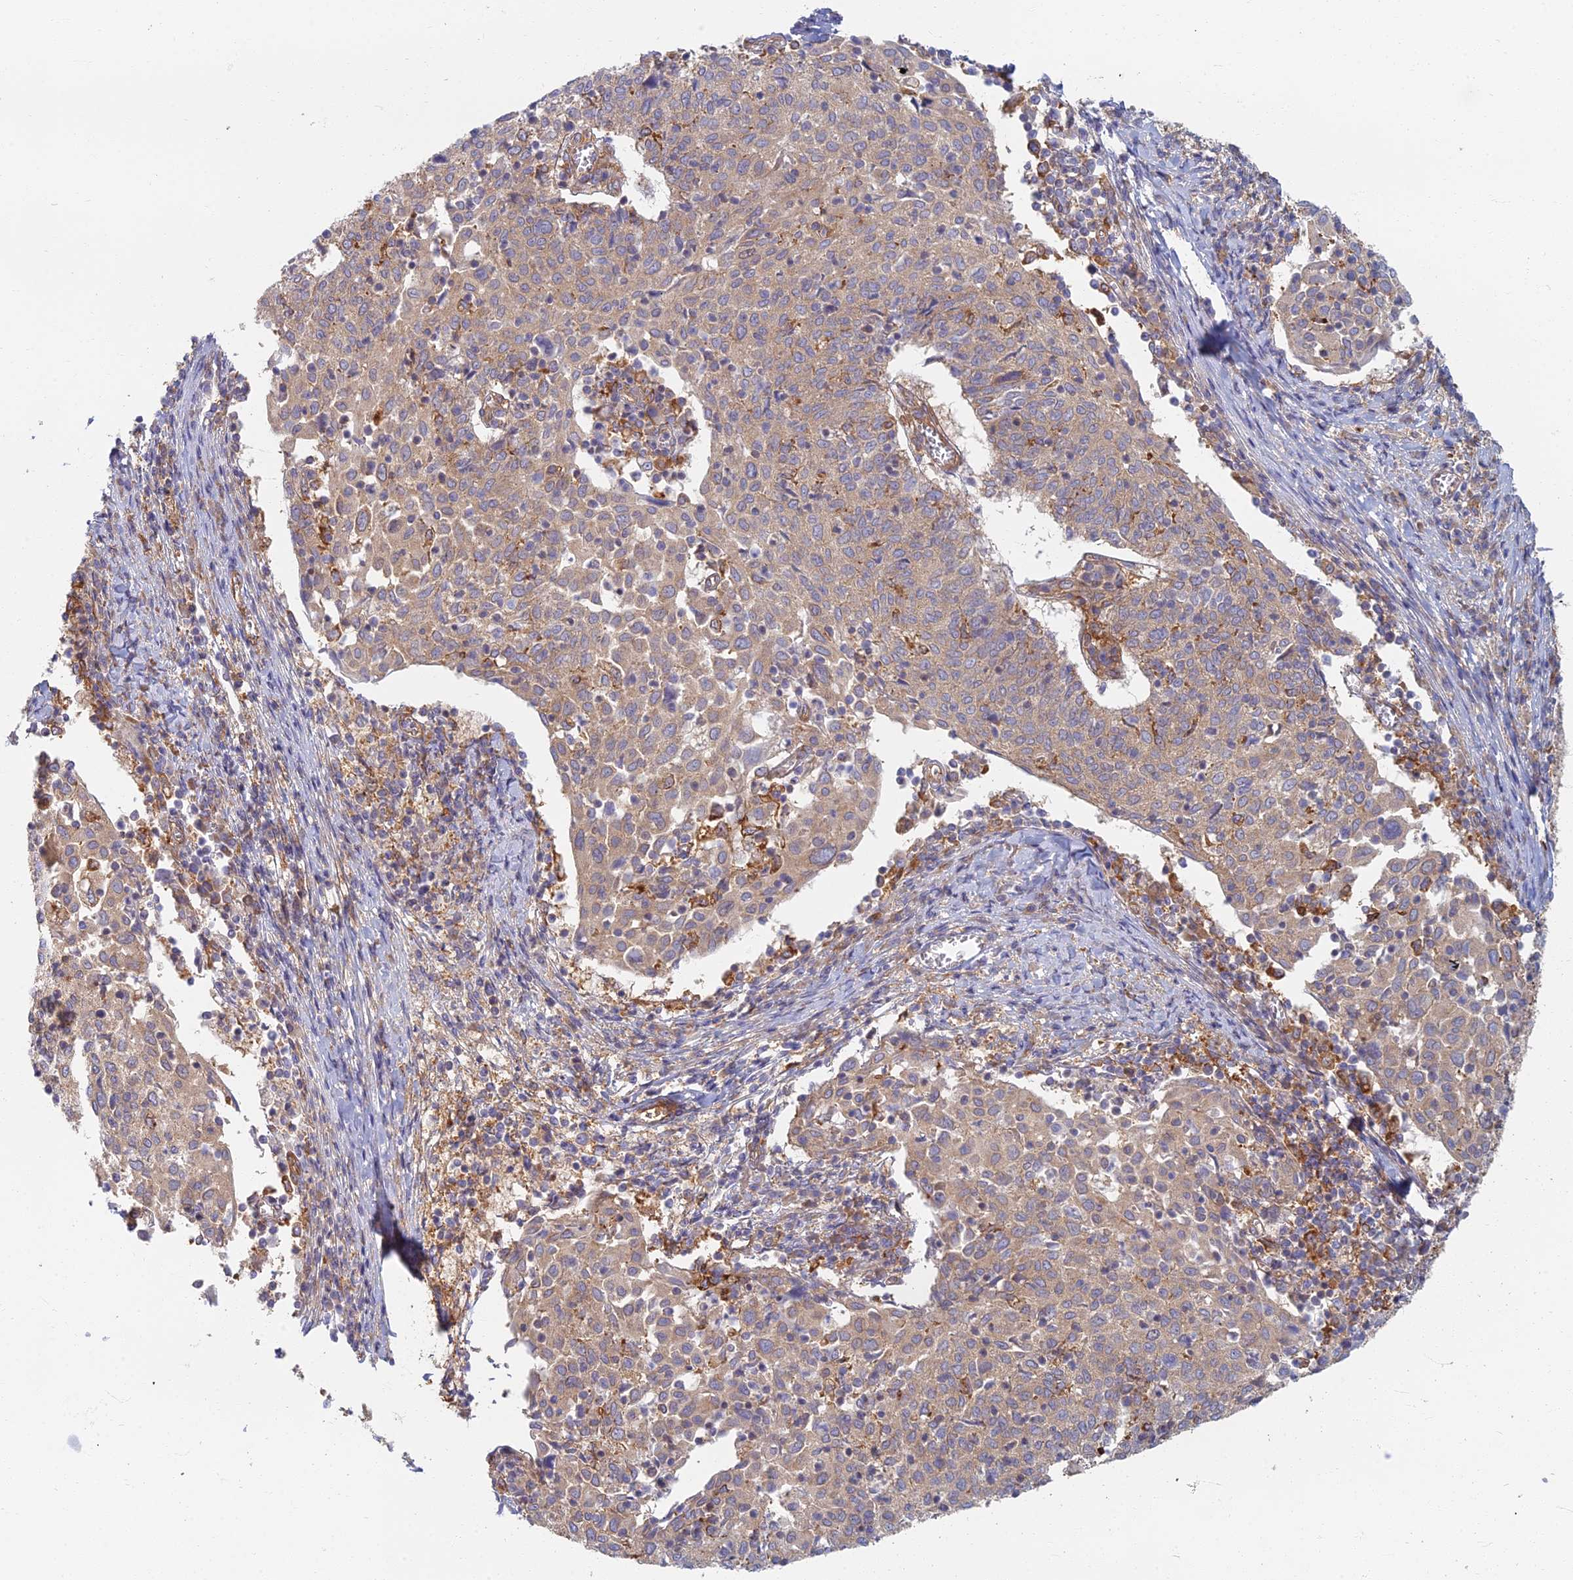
{"staining": {"intensity": "moderate", "quantity": ">75%", "location": "cytoplasmic/membranous"}, "tissue": "cervical cancer", "cell_type": "Tumor cells", "image_type": "cancer", "snomed": [{"axis": "morphology", "description": "Squamous cell carcinoma, NOS"}, {"axis": "topography", "description": "Cervix"}], "caption": "Cervical cancer (squamous cell carcinoma) was stained to show a protein in brown. There is medium levels of moderate cytoplasmic/membranous expression in approximately >75% of tumor cells.", "gene": "RBSN", "patient": {"sex": "female", "age": 52}}